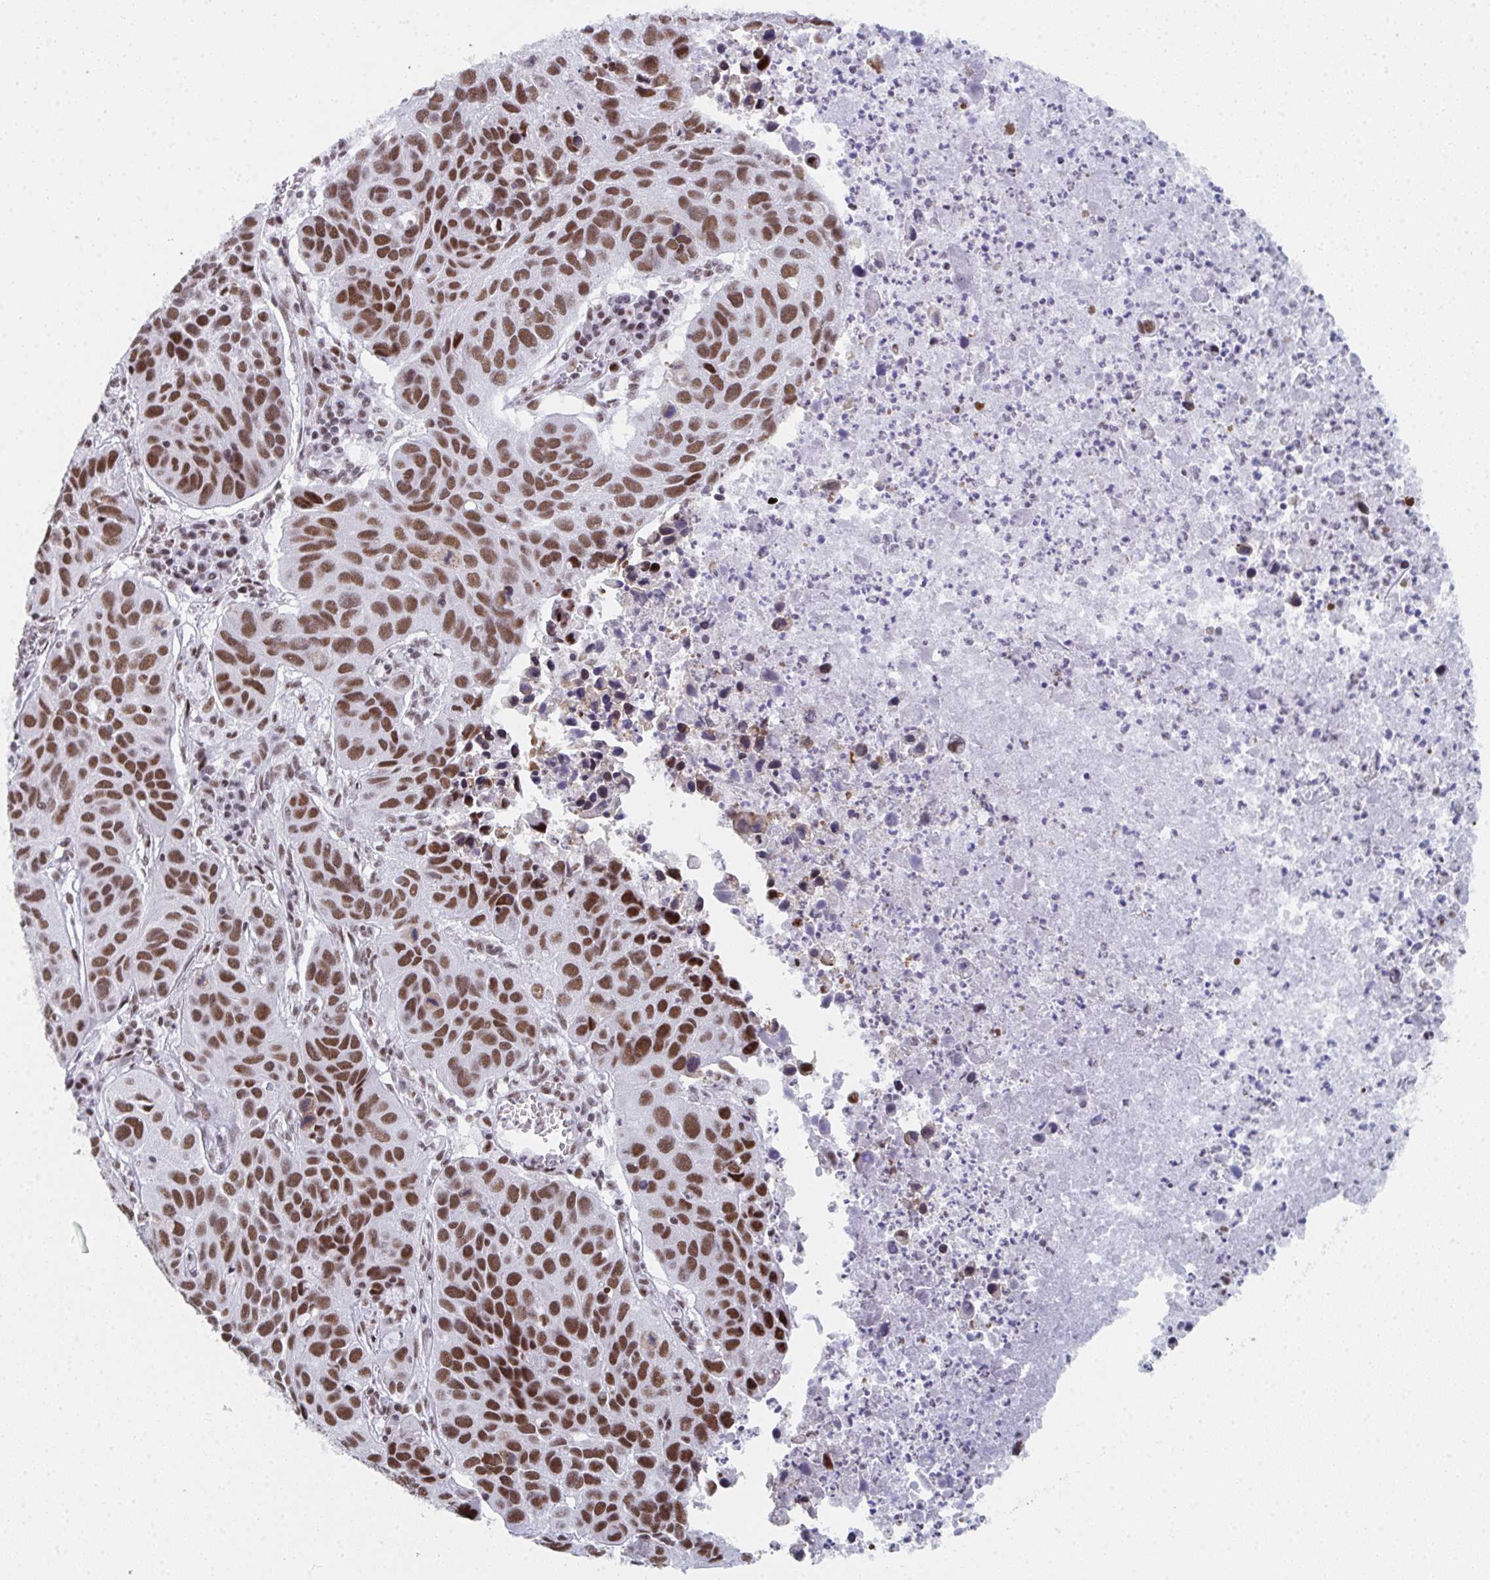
{"staining": {"intensity": "moderate", "quantity": ">75%", "location": "nuclear"}, "tissue": "lung cancer", "cell_type": "Tumor cells", "image_type": "cancer", "snomed": [{"axis": "morphology", "description": "Squamous cell carcinoma, NOS"}, {"axis": "topography", "description": "Lung"}], "caption": "An immunohistochemistry micrograph of tumor tissue is shown. Protein staining in brown shows moderate nuclear positivity in squamous cell carcinoma (lung) within tumor cells. (Stains: DAB (3,3'-diaminobenzidine) in brown, nuclei in blue, Microscopy: brightfield microscopy at high magnification).", "gene": "SNRNP70", "patient": {"sex": "female", "age": 61}}